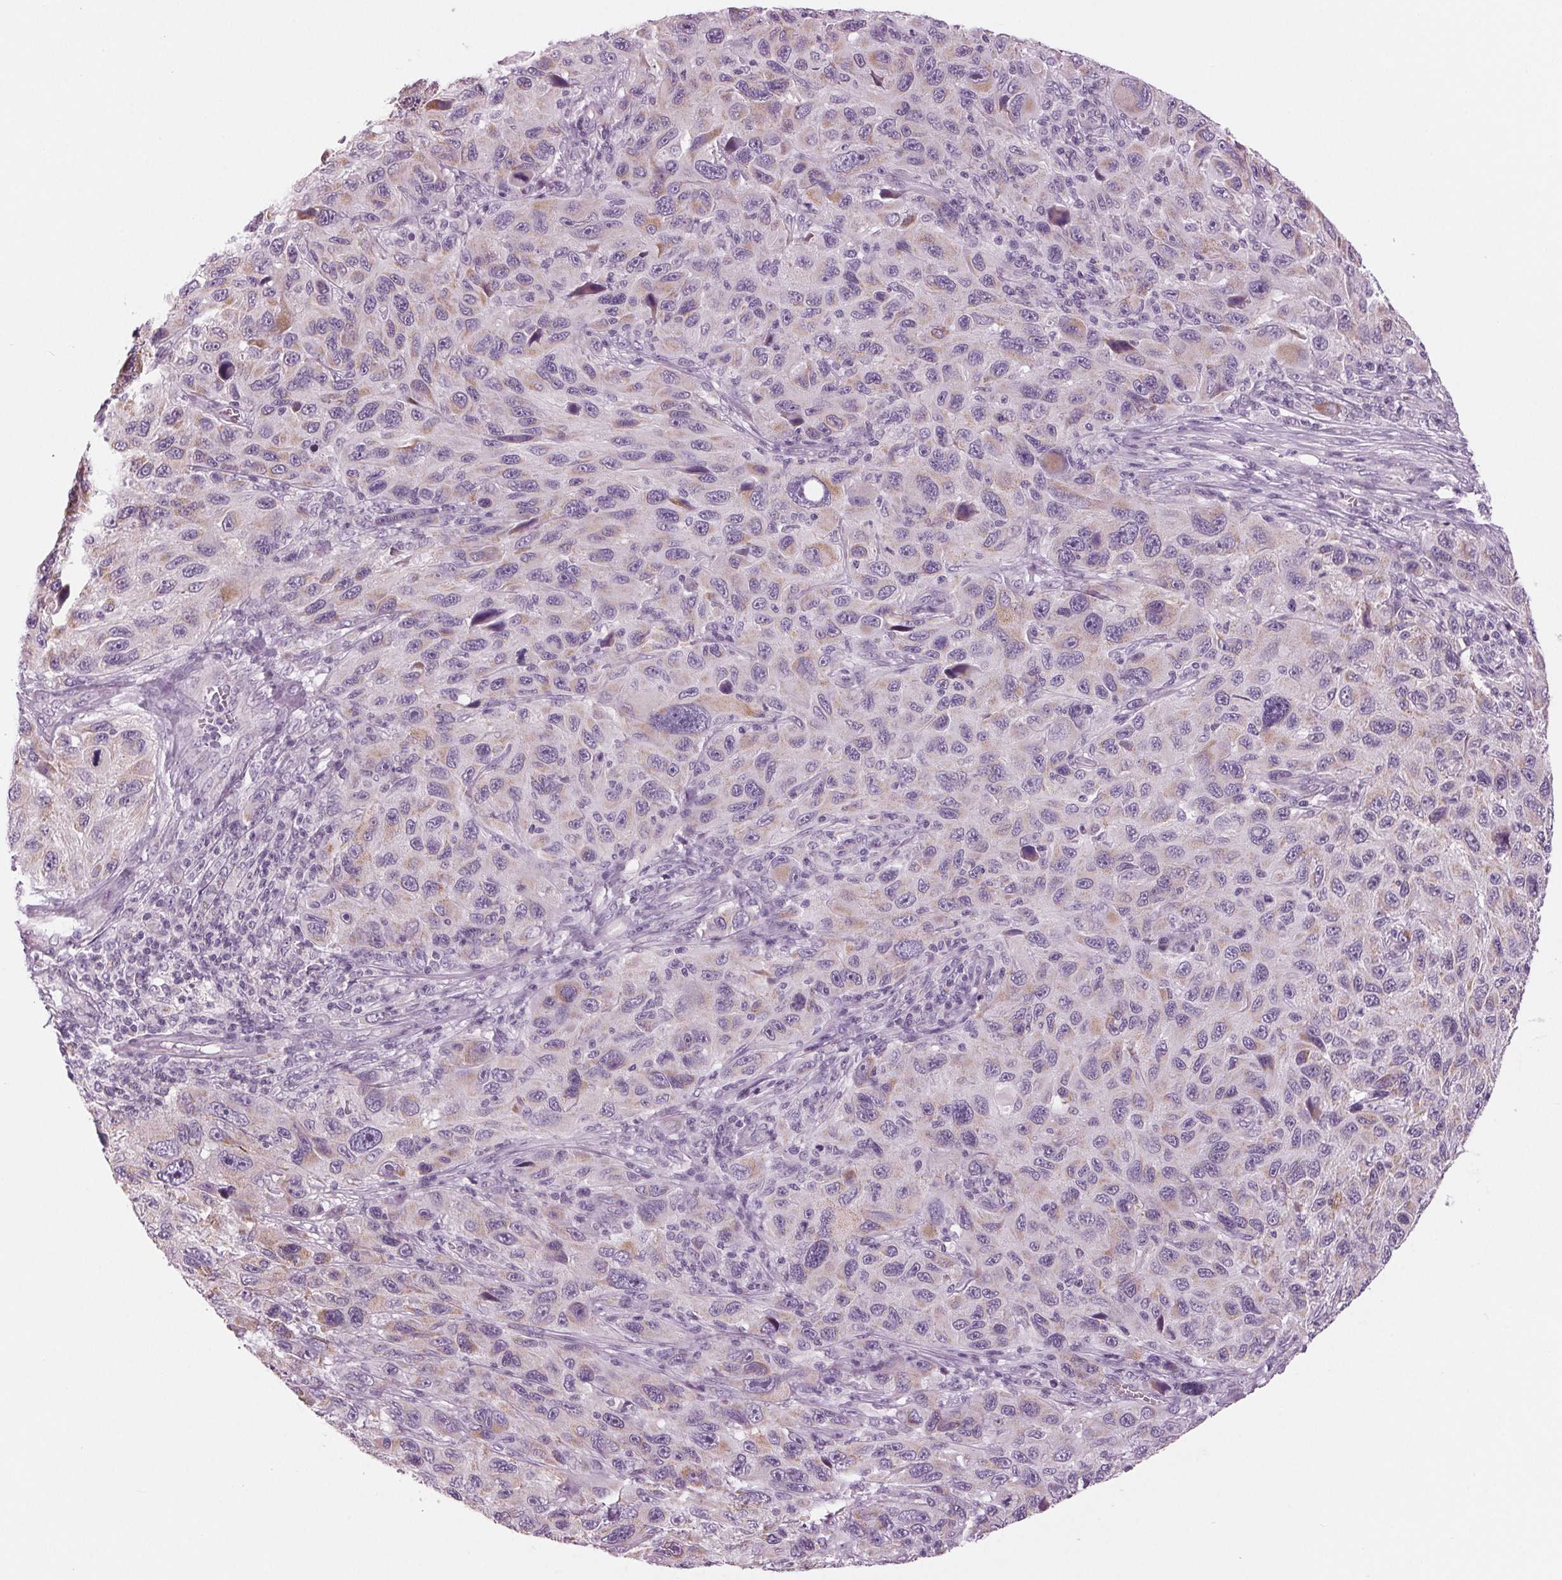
{"staining": {"intensity": "moderate", "quantity": "25%-75%", "location": "cytoplasmic/membranous"}, "tissue": "melanoma", "cell_type": "Tumor cells", "image_type": "cancer", "snomed": [{"axis": "morphology", "description": "Malignant melanoma, NOS"}, {"axis": "topography", "description": "Skin"}], "caption": "Approximately 25%-75% of tumor cells in human malignant melanoma exhibit moderate cytoplasmic/membranous protein positivity as visualized by brown immunohistochemical staining.", "gene": "SAMD4A", "patient": {"sex": "male", "age": 53}}